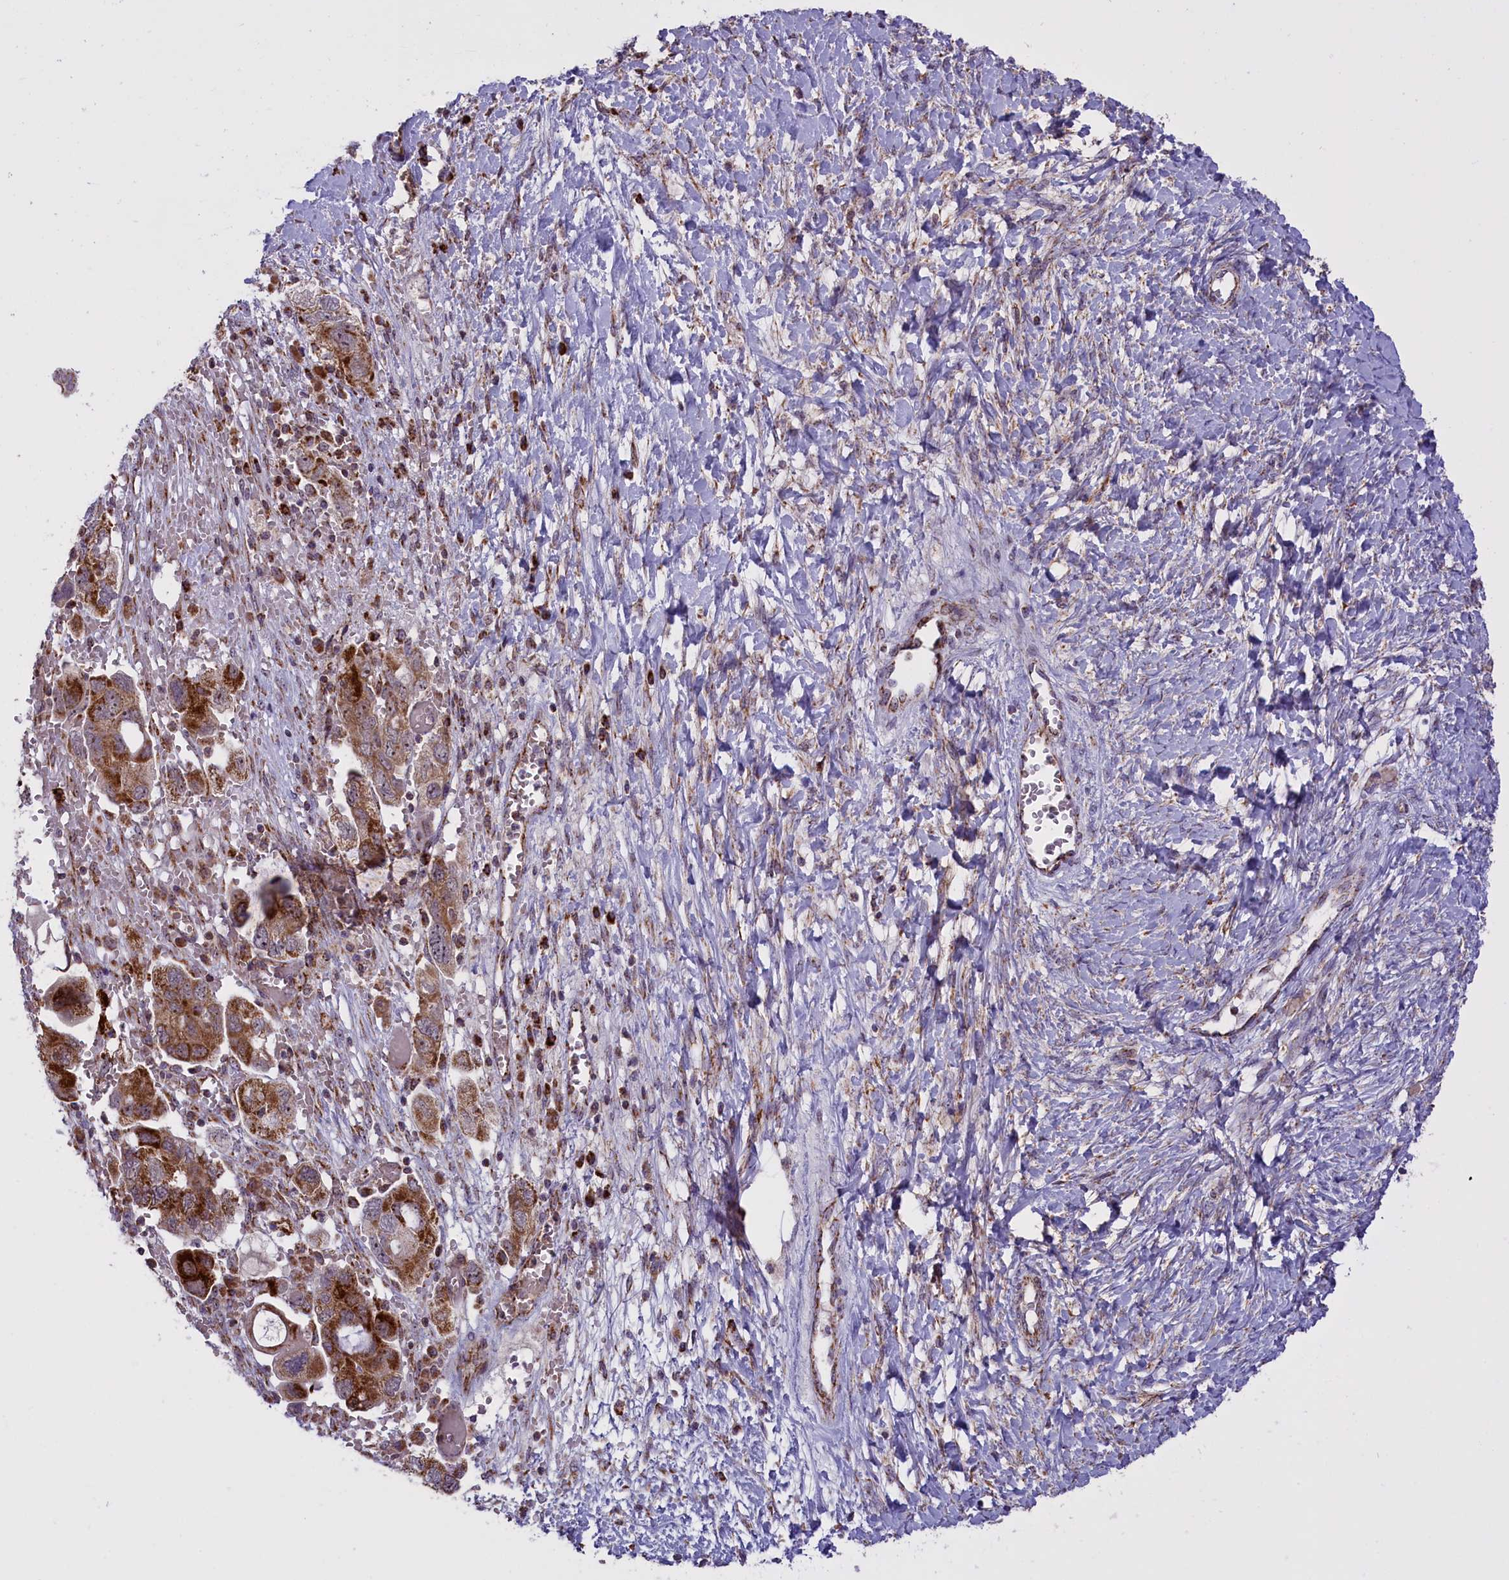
{"staining": {"intensity": "strong", "quantity": ">75%", "location": "cytoplasmic/membranous"}, "tissue": "ovarian cancer", "cell_type": "Tumor cells", "image_type": "cancer", "snomed": [{"axis": "morphology", "description": "Carcinoma, NOS"}, {"axis": "morphology", "description": "Cystadenocarcinoma, serous, NOS"}, {"axis": "topography", "description": "Ovary"}], "caption": "About >75% of tumor cells in human ovarian carcinoma reveal strong cytoplasmic/membranous protein positivity as visualized by brown immunohistochemical staining.", "gene": "NDUFS5", "patient": {"sex": "female", "age": 69}}